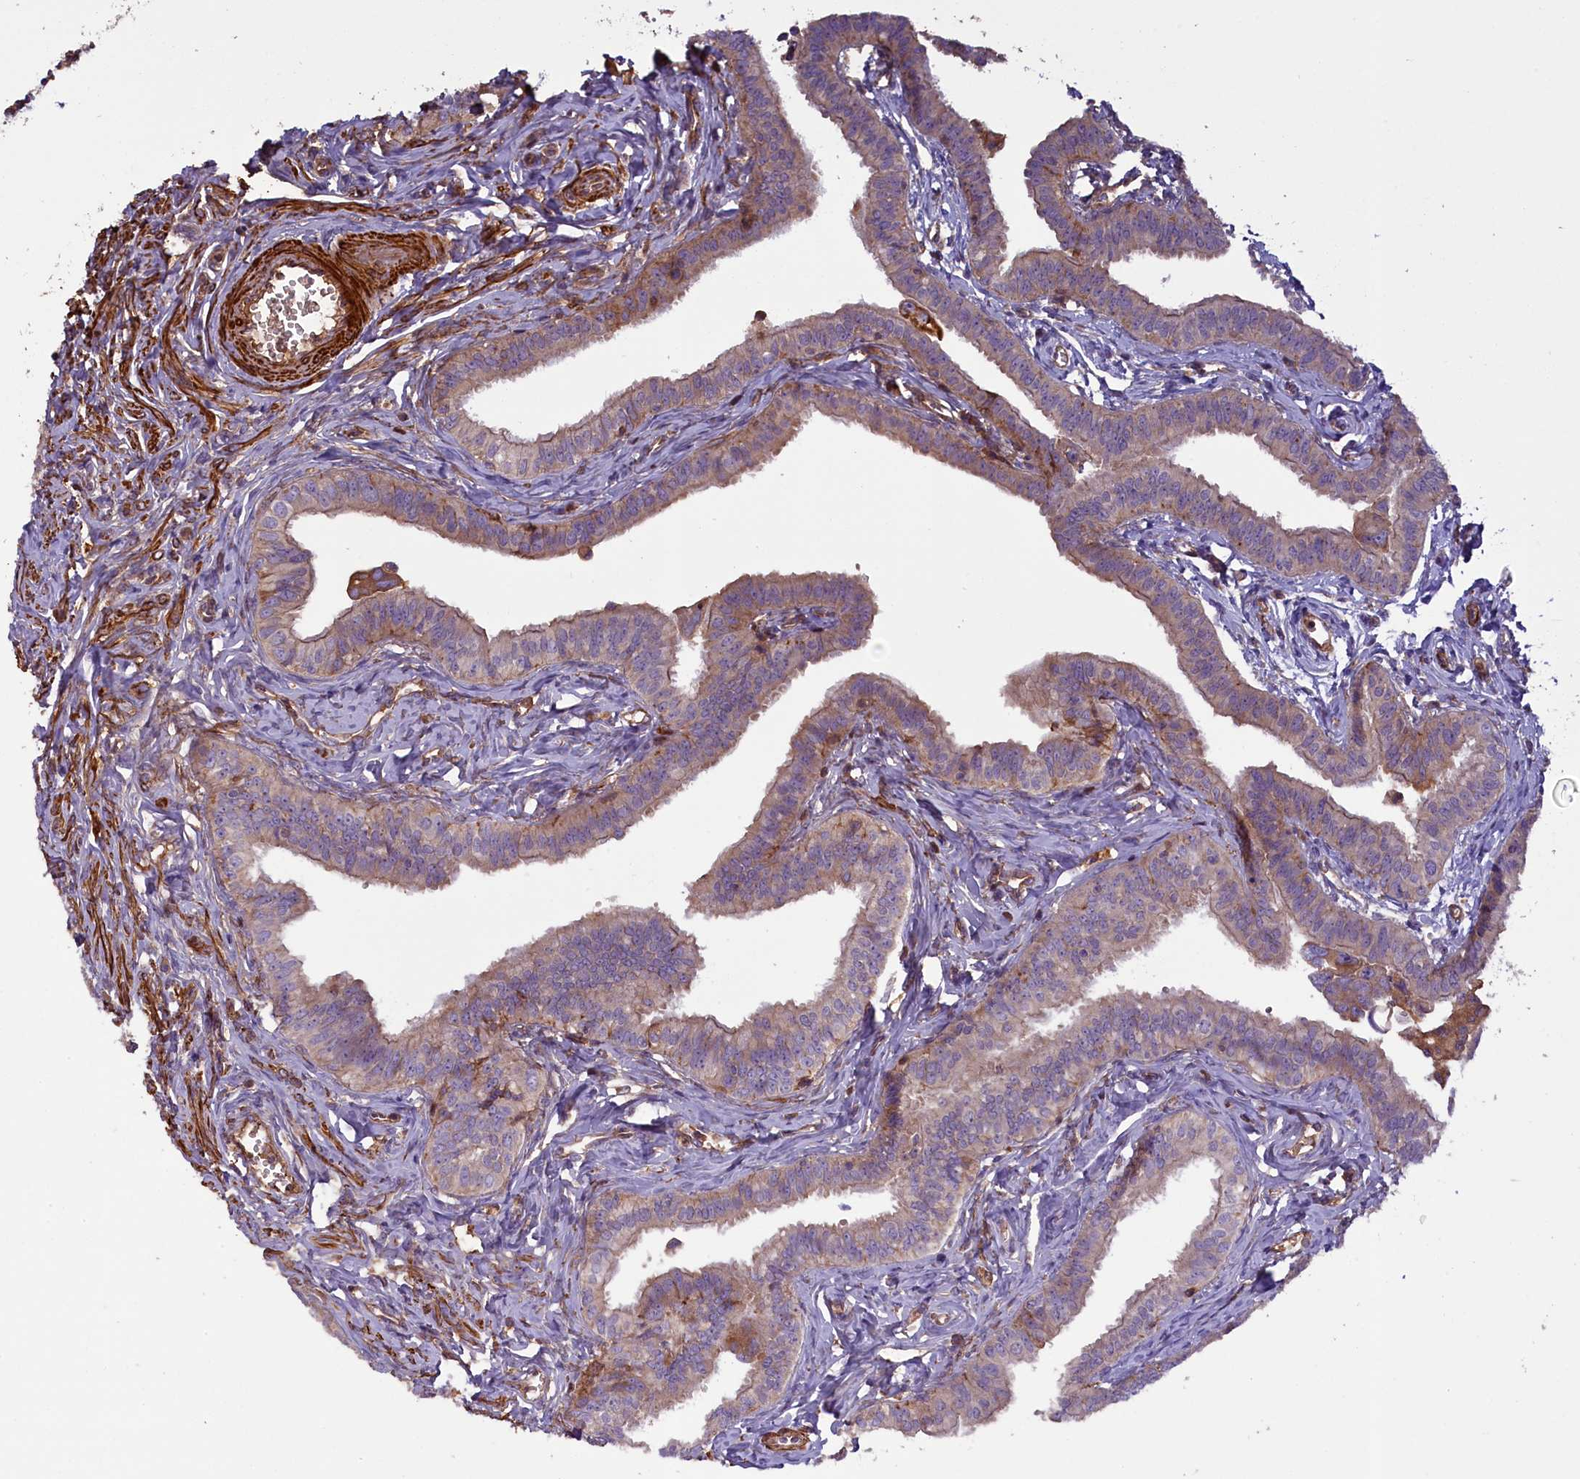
{"staining": {"intensity": "weak", "quantity": ">75%", "location": "cytoplasmic/membranous"}, "tissue": "fallopian tube", "cell_type": "Glandular cells", "image_type": "normal", "snomed": [{"axis": "morphology", "description": "Normal tissue, NOS"}, {"axis": "morphology", "description": "Carcinoma, NOS"}, {"axis": "topography", "description": "Fallopian tube"}, {"axis": "topography", "description": "Ovary"}], "caption": "This image exhibits immunohistochemistry staining of benign fallopian tube, with low weak cytoplasmic/membranous expression in approximately >75% of glandular cells.", "gene": "FUZ", "patient": {"sex": "female", "age": 59}}